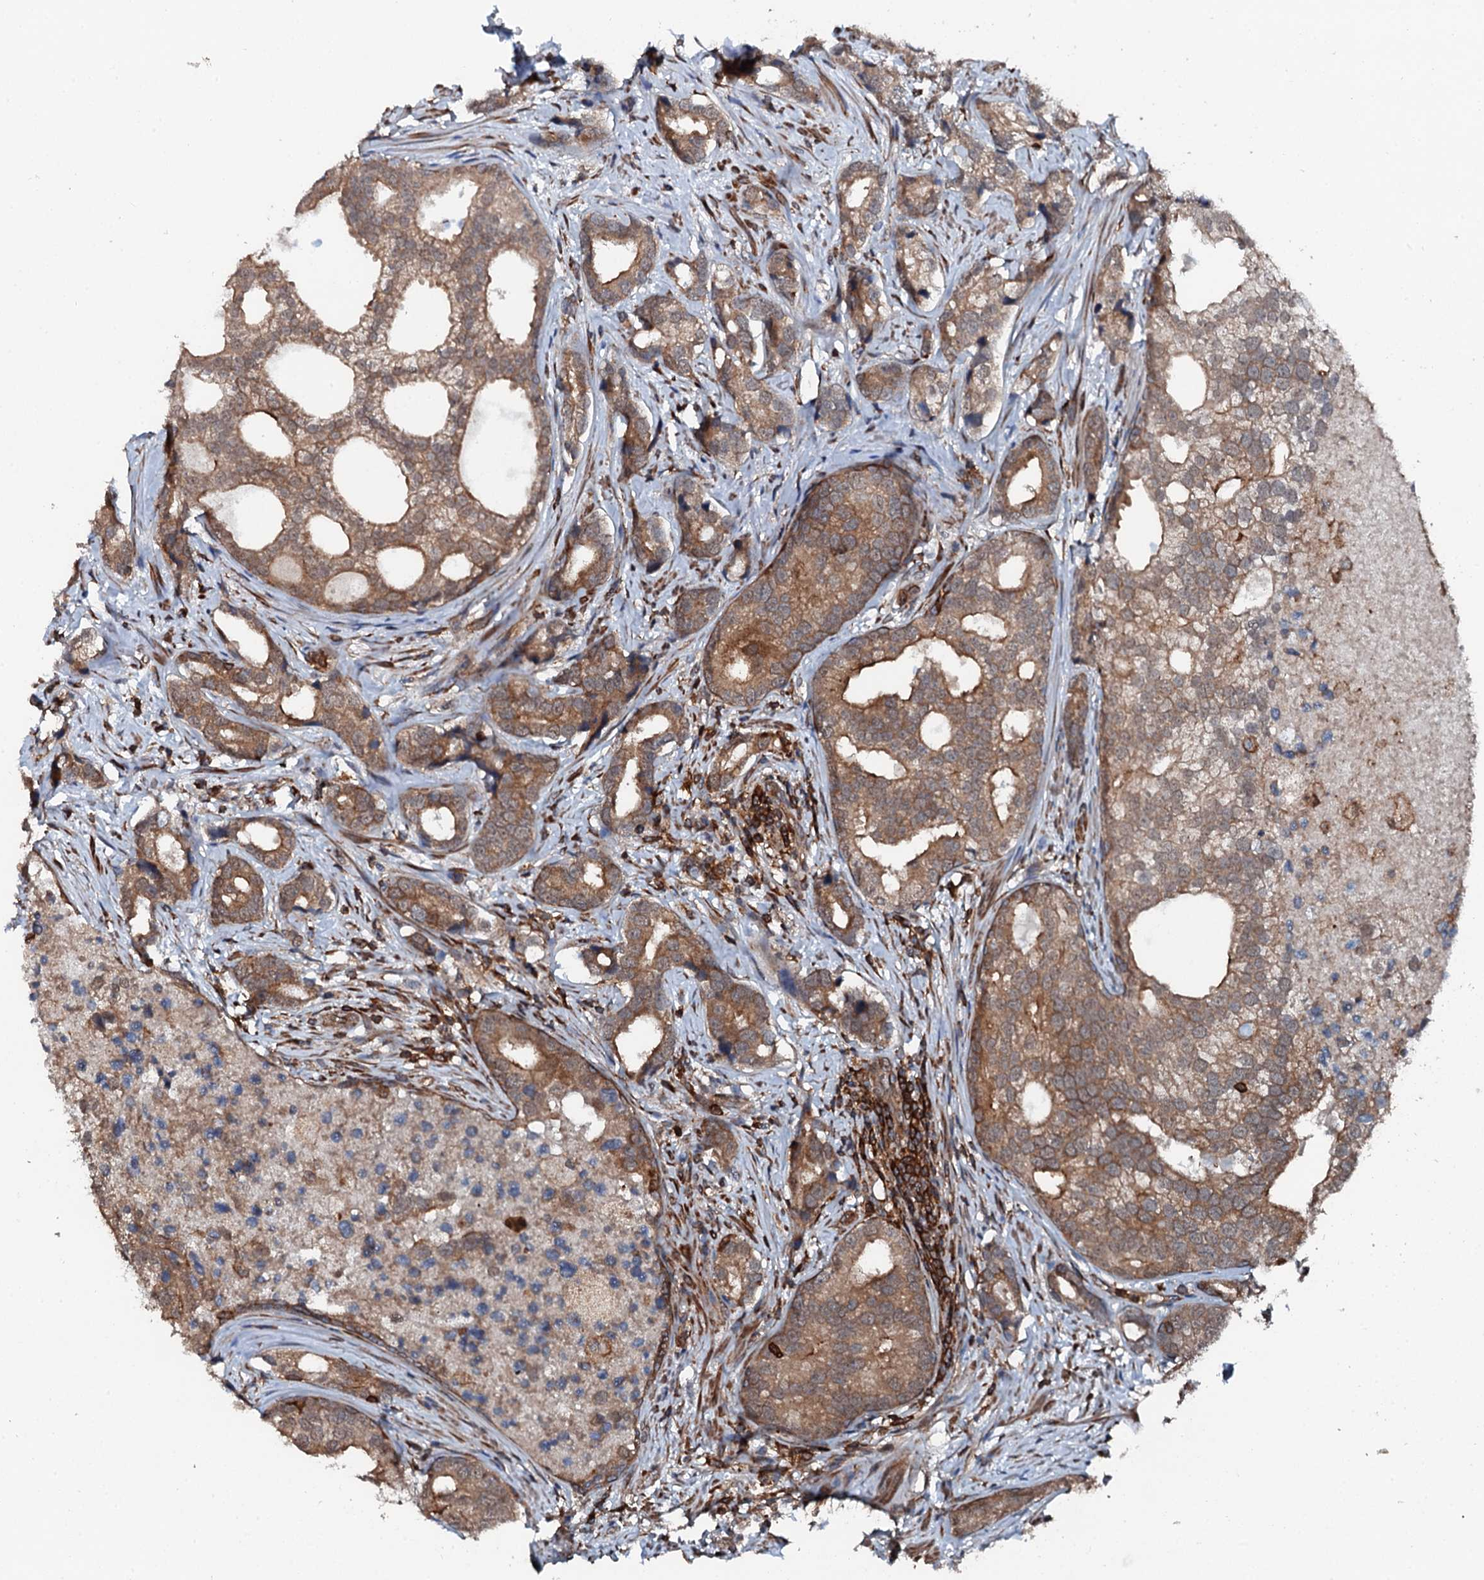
{"staining": {"intensity": "moderate", "quantity": ">75%", "location": "cytoplasmic/membranous"}, "tissue": "prostate cancer", "cell_type": "Tumor cells", "image_type": "cancer", "snomed": [{"axis": "morphology", "description": "Adenocarcinoma, High grade"}, {"axis": "topography", "description": "Prostate"}], "caption": "Protein analysis of prostate adenocarcinoma (high-grade) tissue reveals moderate cytoplasmic/membranous staining in about >75% of tumor cells.", "gene": "EDC4", "patient": {"sex": "male", "age": 75}}